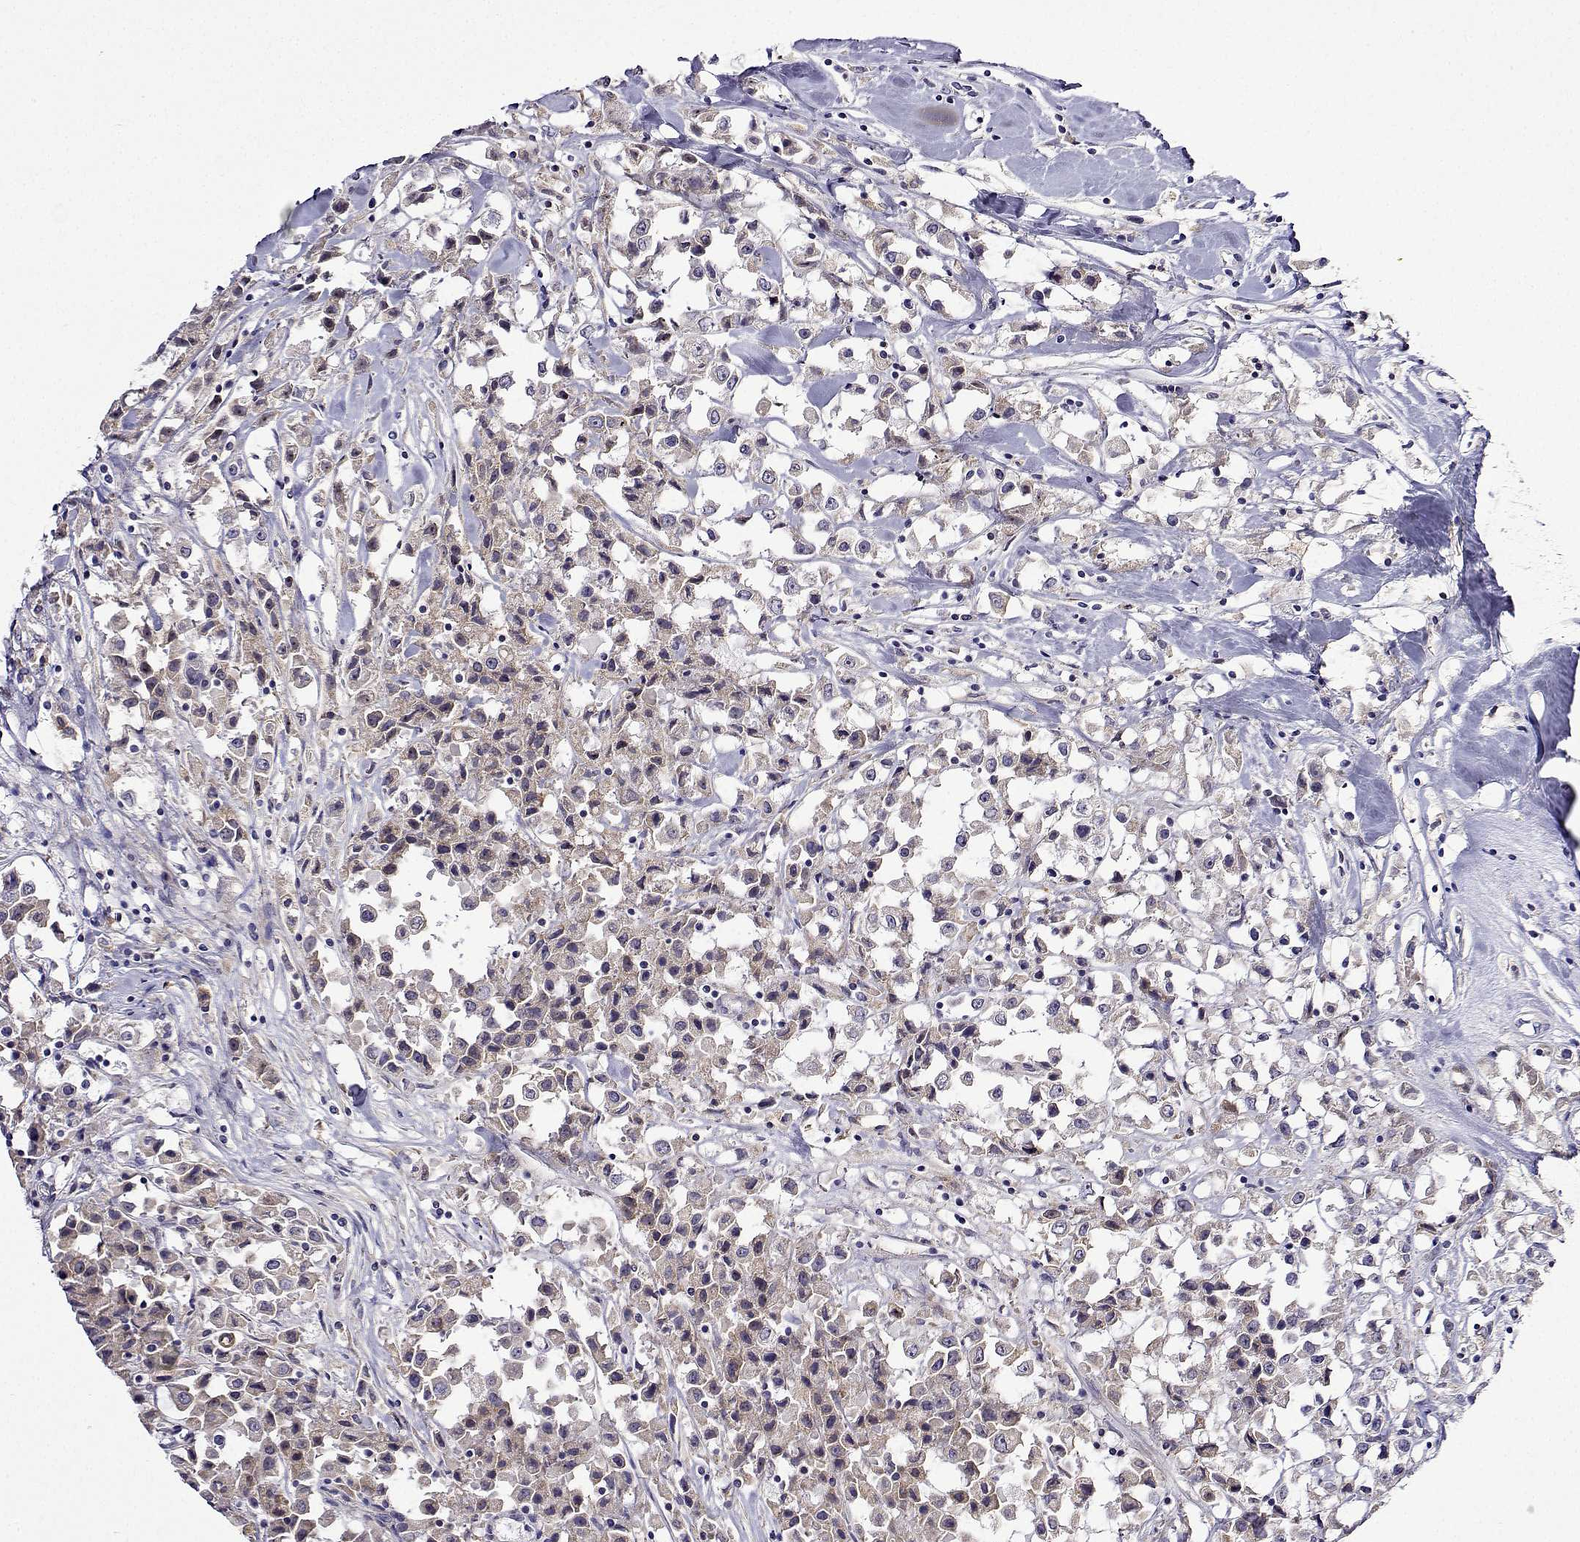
{"staining": {"intensity": "negative", "quantity": "none", "location": "none"}, "tissue": "breast cancer", "cell_type": "Tumor cells", "image_type": "cancer", "snomed": [{"axis": "morphology", "description": "Duct carcinoma"}, {"axis": "topography", "description": "Breast"}], "caption": "DAB immunohistochemical staining of human breast cancer reveals no significant positivity in tumor cells.", "gene": "SULT2A1", "patient": {"sex": "female", "age": 61}}